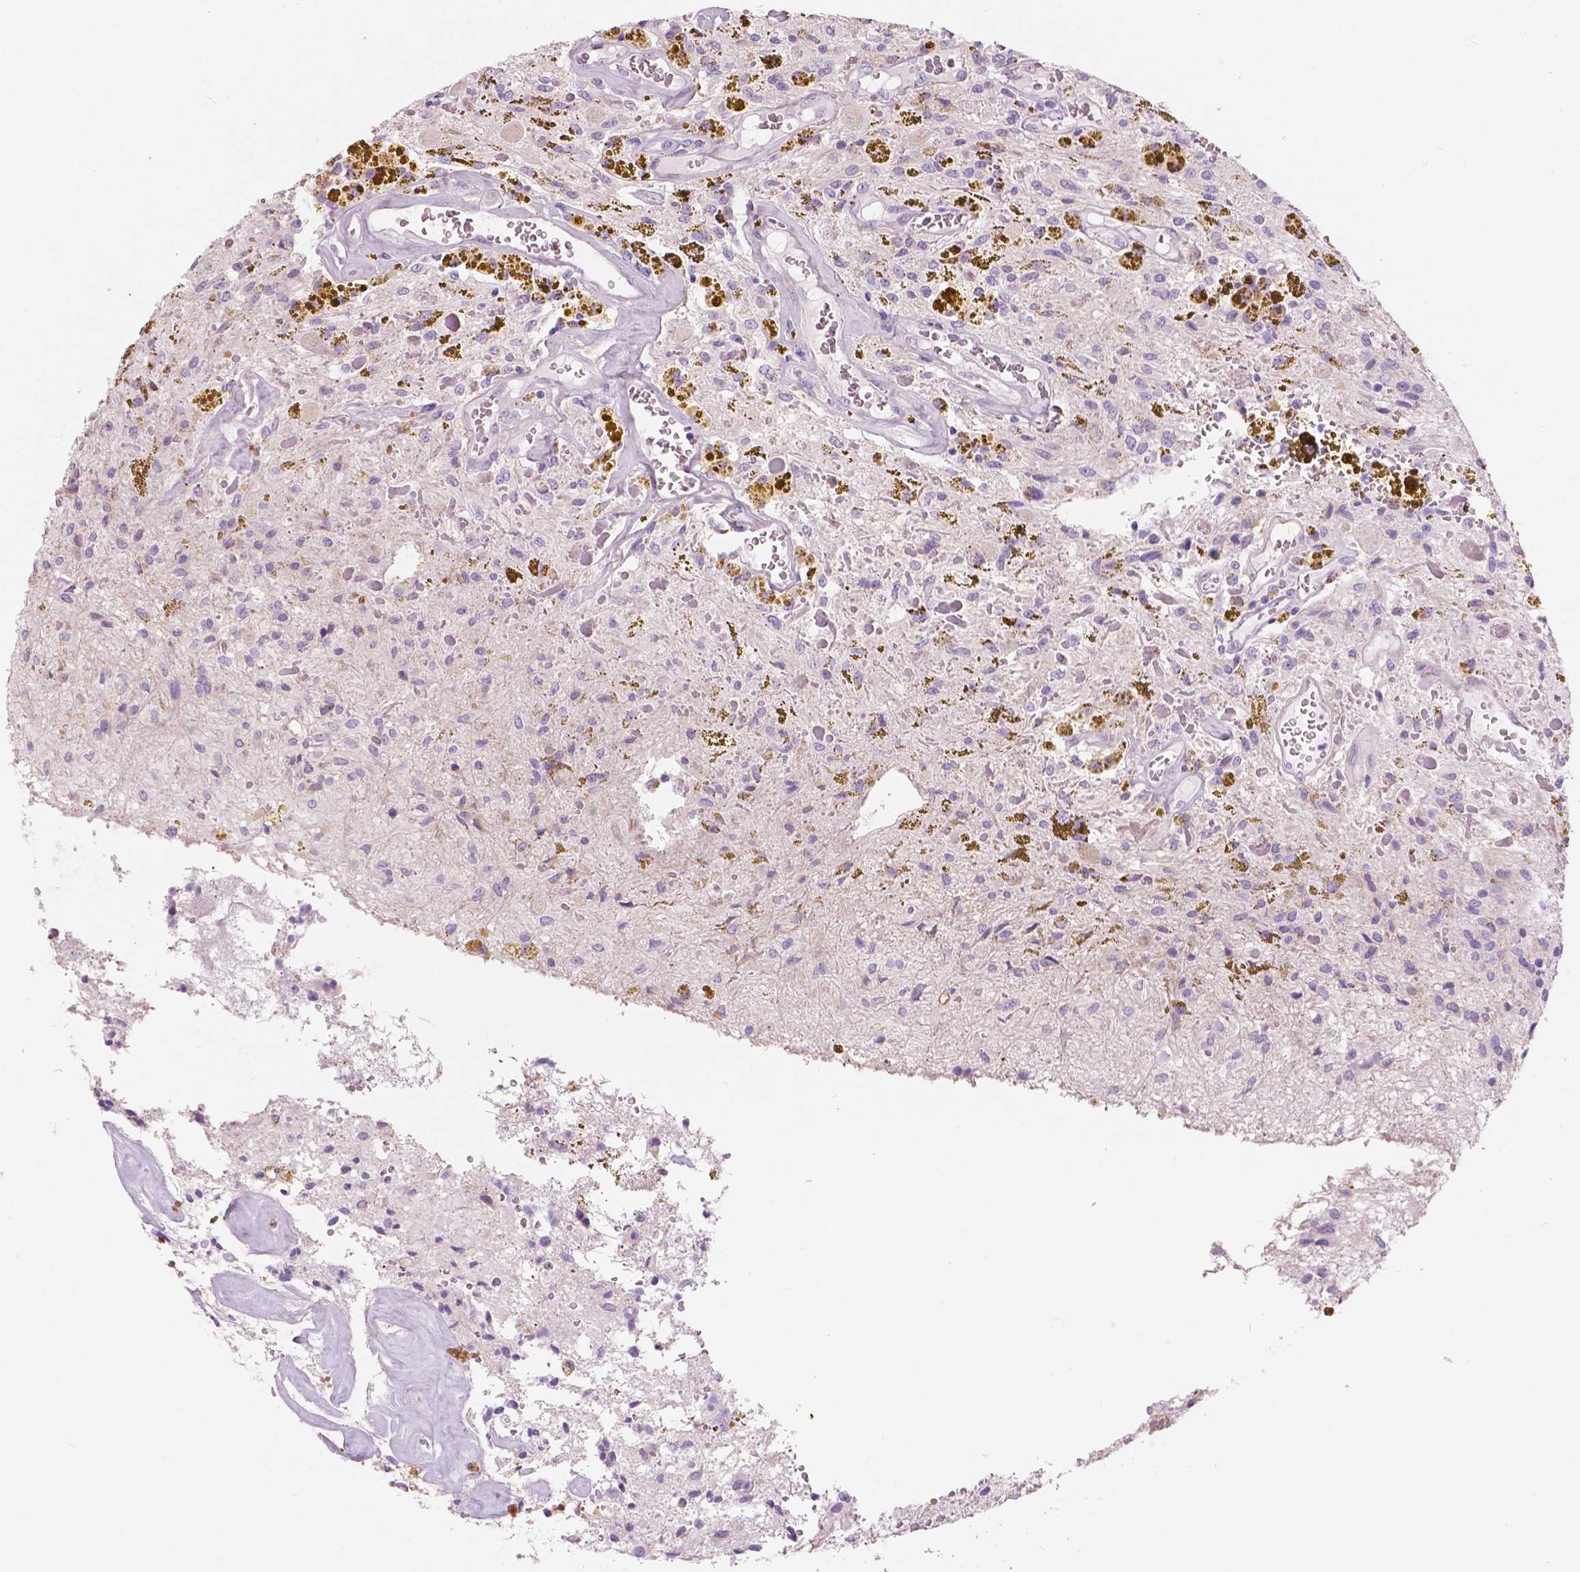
{"staining": {"intensity": "negative", "quantity": "none", "location": "none"}, "tissue": "glioma", "cell_type": "Tumor cells", "image_type": "cancer", "snomed": [{"axis": "morphology", "description": "Glioma, malignant, Low grade"}, {"axis": "topography", "description": "Cerebellum"}], "caption": "Immunohistochemistry (IHC) of human glioma reveals no positivity in tumor cells. (DAB IHC visualized using brightfield microscopy, high magnification).", "gene": "A4GNT", "patient": {"sex": "female", "age": 14}}